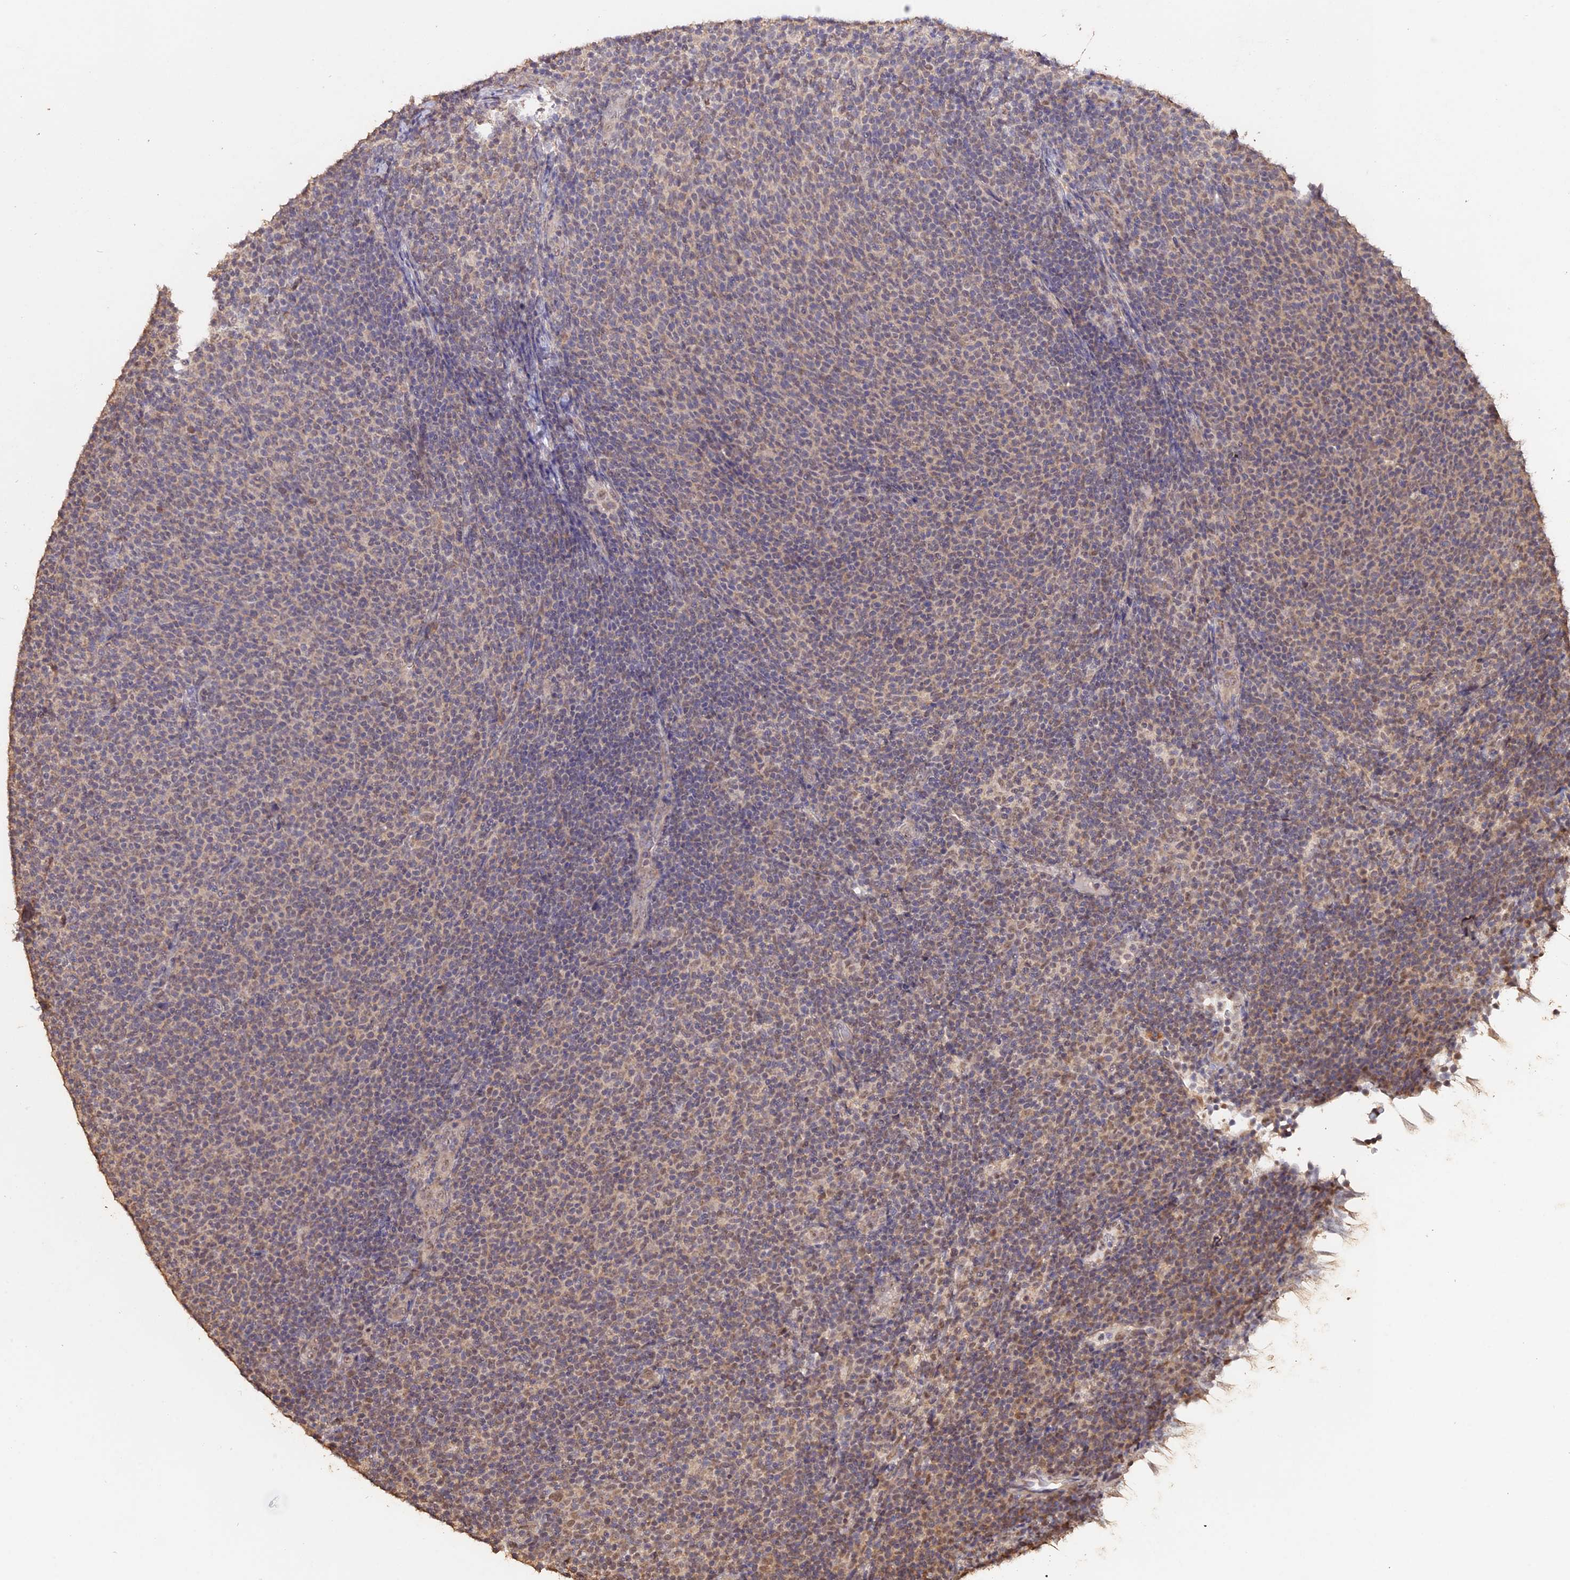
{"staining": {"intensity": "weak", "quantity": "25%-75%", "location": "cytoplasmic/membranous,nuclear"}, "tissue": "lymphoma", "cell_type": "Tumor cells", "image_type": "cancer", "snomed": [{"axis": "morphology", "description": "Malignant lymphoma, non-Hodgkin's type, Low grade"}, {"axis": "topography", "description": "Lymph node"}], "caption": "Brown immunohistochemical staining in lymphoma displays weak cytoplasmic/membranous and nuclear positivity in approximately 25%-75% of tumor cells.", "gene": "PSMC6", "patient": {"sex": "male", "age": 66}}